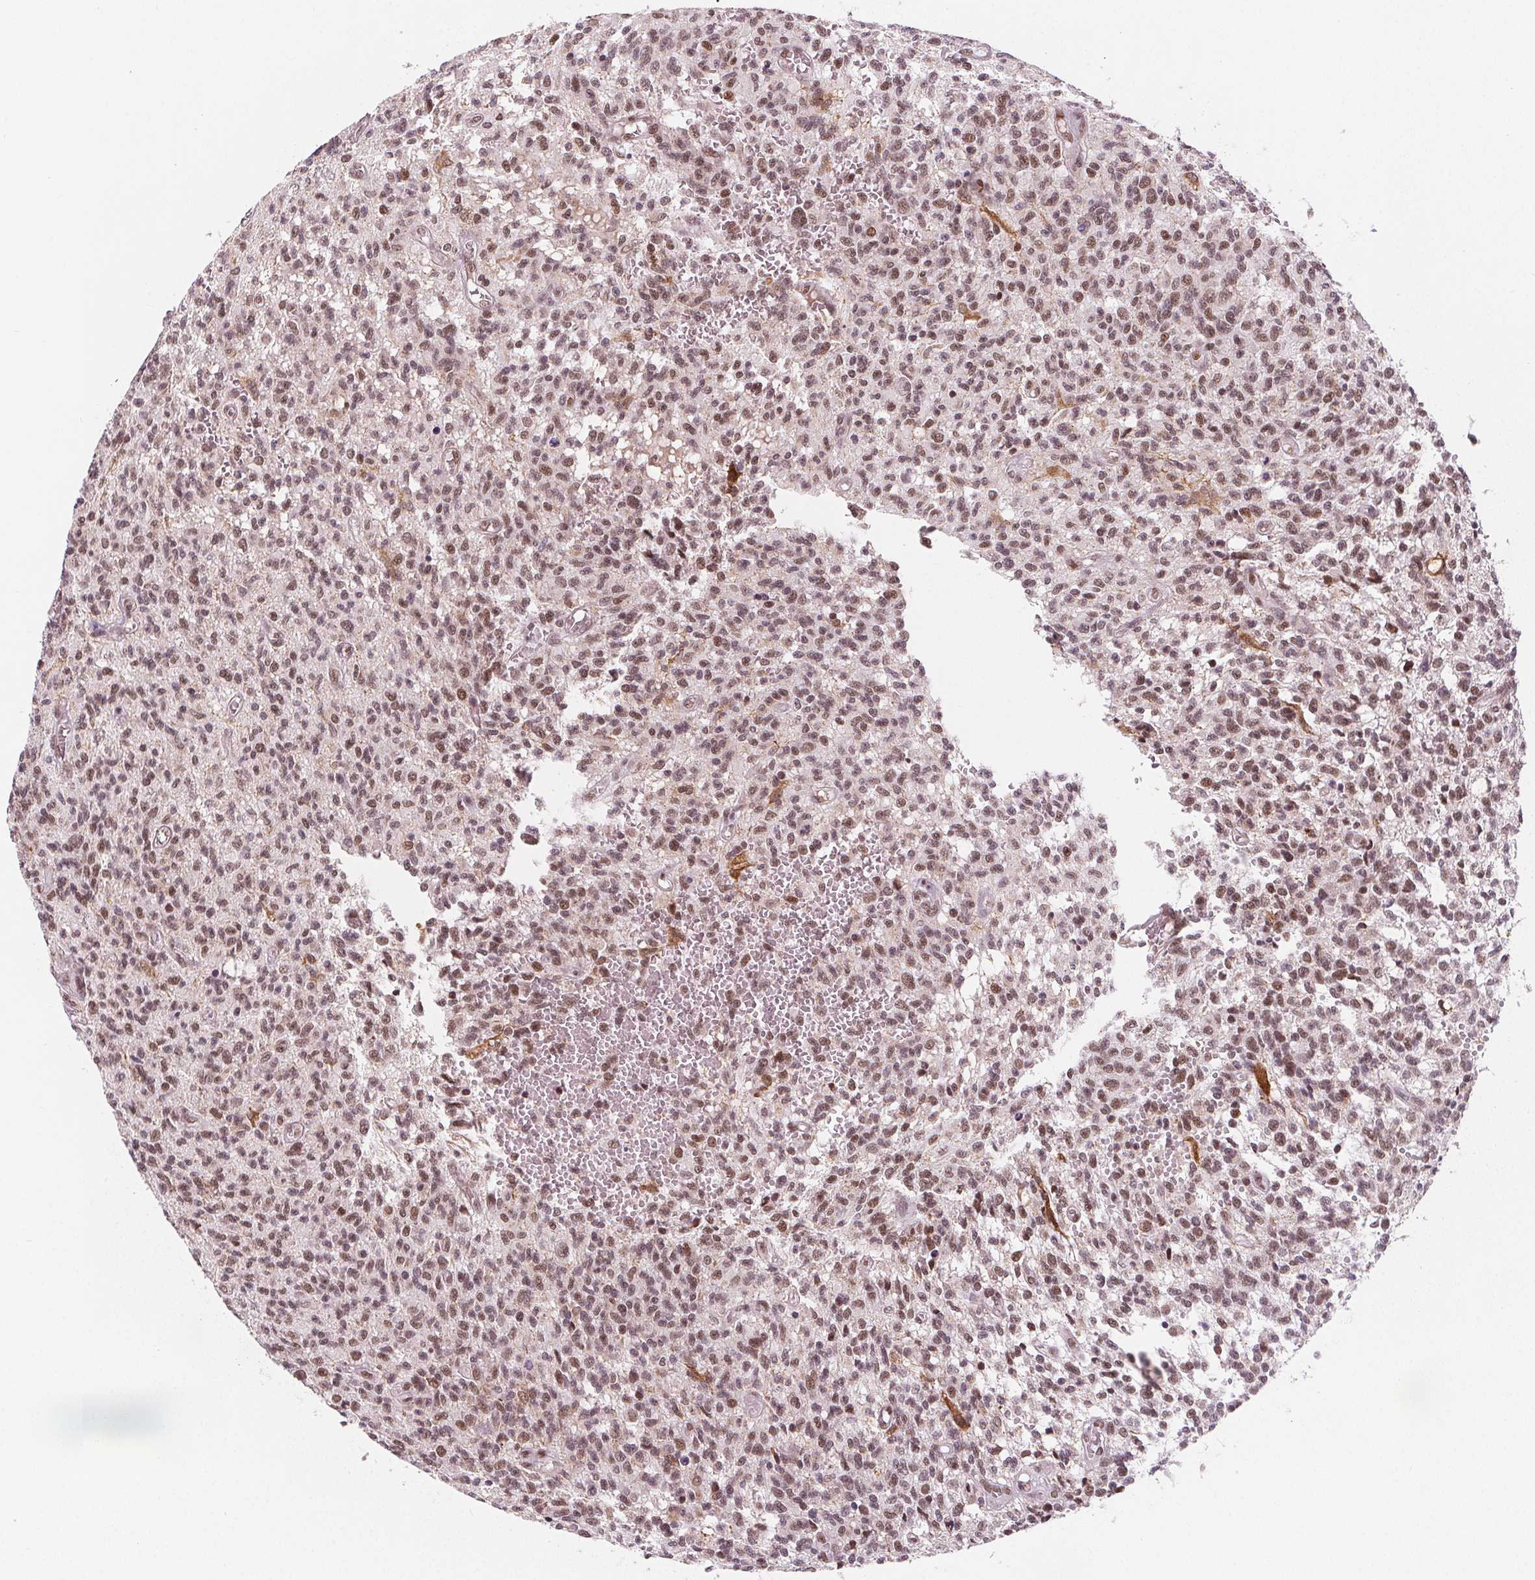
{"staining": {"intensity": "moderate", "quantity": ">75%", "location": "nuclear"}, "tissue": "glioma", "cell_type": "Tumor cells", "image_type": "cancer", "snomed": [{"axis": "morphology", "description": "Glioma, malignant, Low grade"}, {"axis": "topography", "description": "Brain"}], "caption": "Tumor cells reveal medium levels of moderate nuclear staining in about >75% of cells in malignant glioma (low-grade).", "gene": "DPM2", "patient": {"sex": "male", "age": 64}}